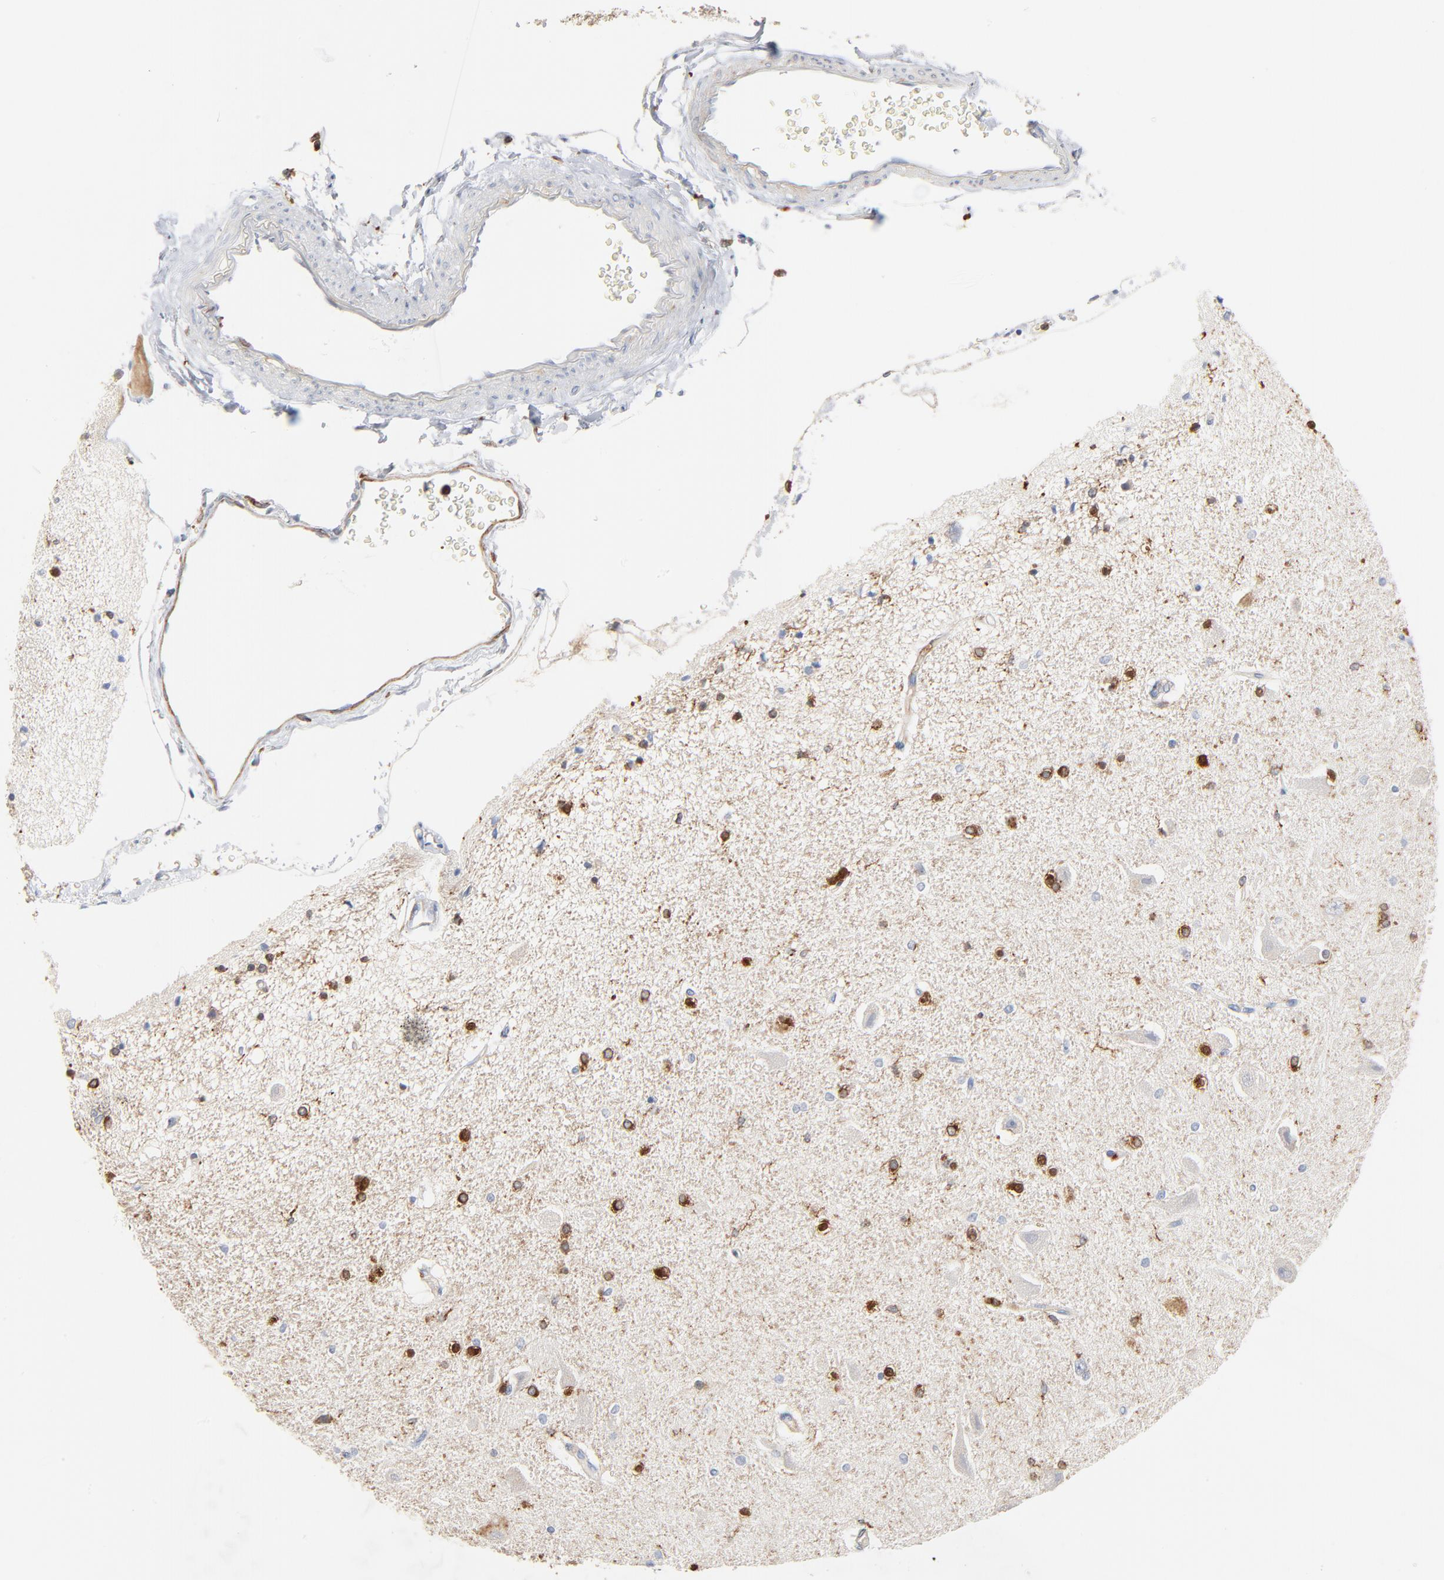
{"staining": {"intensity": "moderate", "quantity": ">75%", "location": "cytoplasmic/membranous"}, "tissue": "hippocampus", "cell_type": "Glial cells", "image_type": "normal", "snomed": [{"axis": "morphology", "description": "Normal tissue, NOS"}, {"axis": "topography", "description": "Hippocampus"}], "caption": "Moderate cytoplasmic/membranous protein staining is appreciated in about >75% of glial cells in hippocampus.", "gene": "SH3KBP1", "patient": {"sex": "female", "age": 54}}